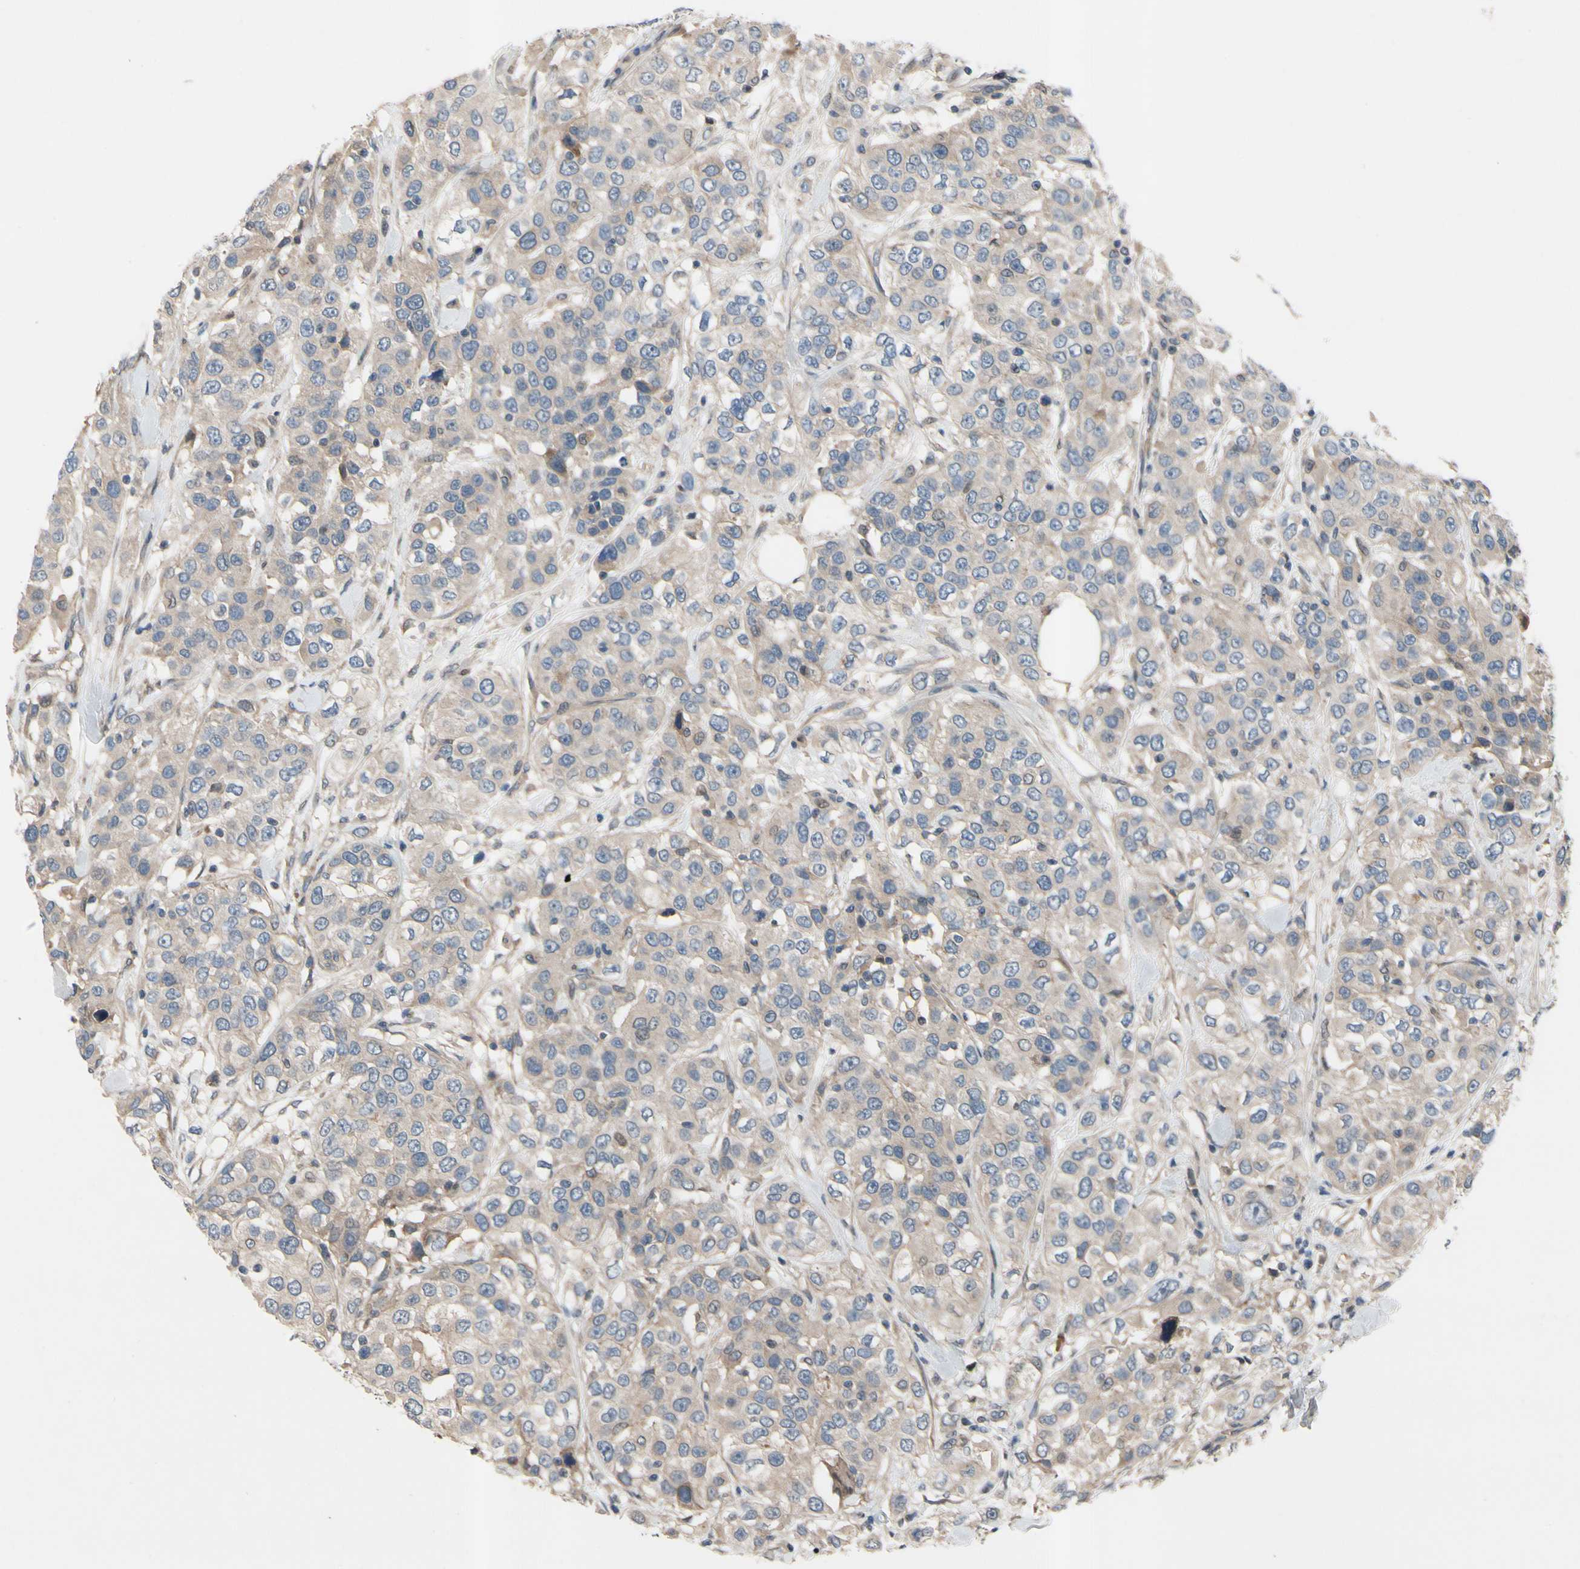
{"staining": {"intensity": "weak", "quantity": ">75%", "location": "cytoplasmic/membranous"}, "tissue": "urothelial cancer", "cell_type": "Tumor cells", "image_type": "cancer", "snomed": [{"axis": "morphology", "description": "Urothelial carcinoma, High grade"}, {"axis": "topography", "description": "Urinary bladder"}], "caption": "Tumor cells show weak cytoplasmic/membranous positivity in approximately >75% of cells in urothelial carcinoma (high-grade).", "gene": "ICAM5", "patient": {"sex": "female", "age": 80}}